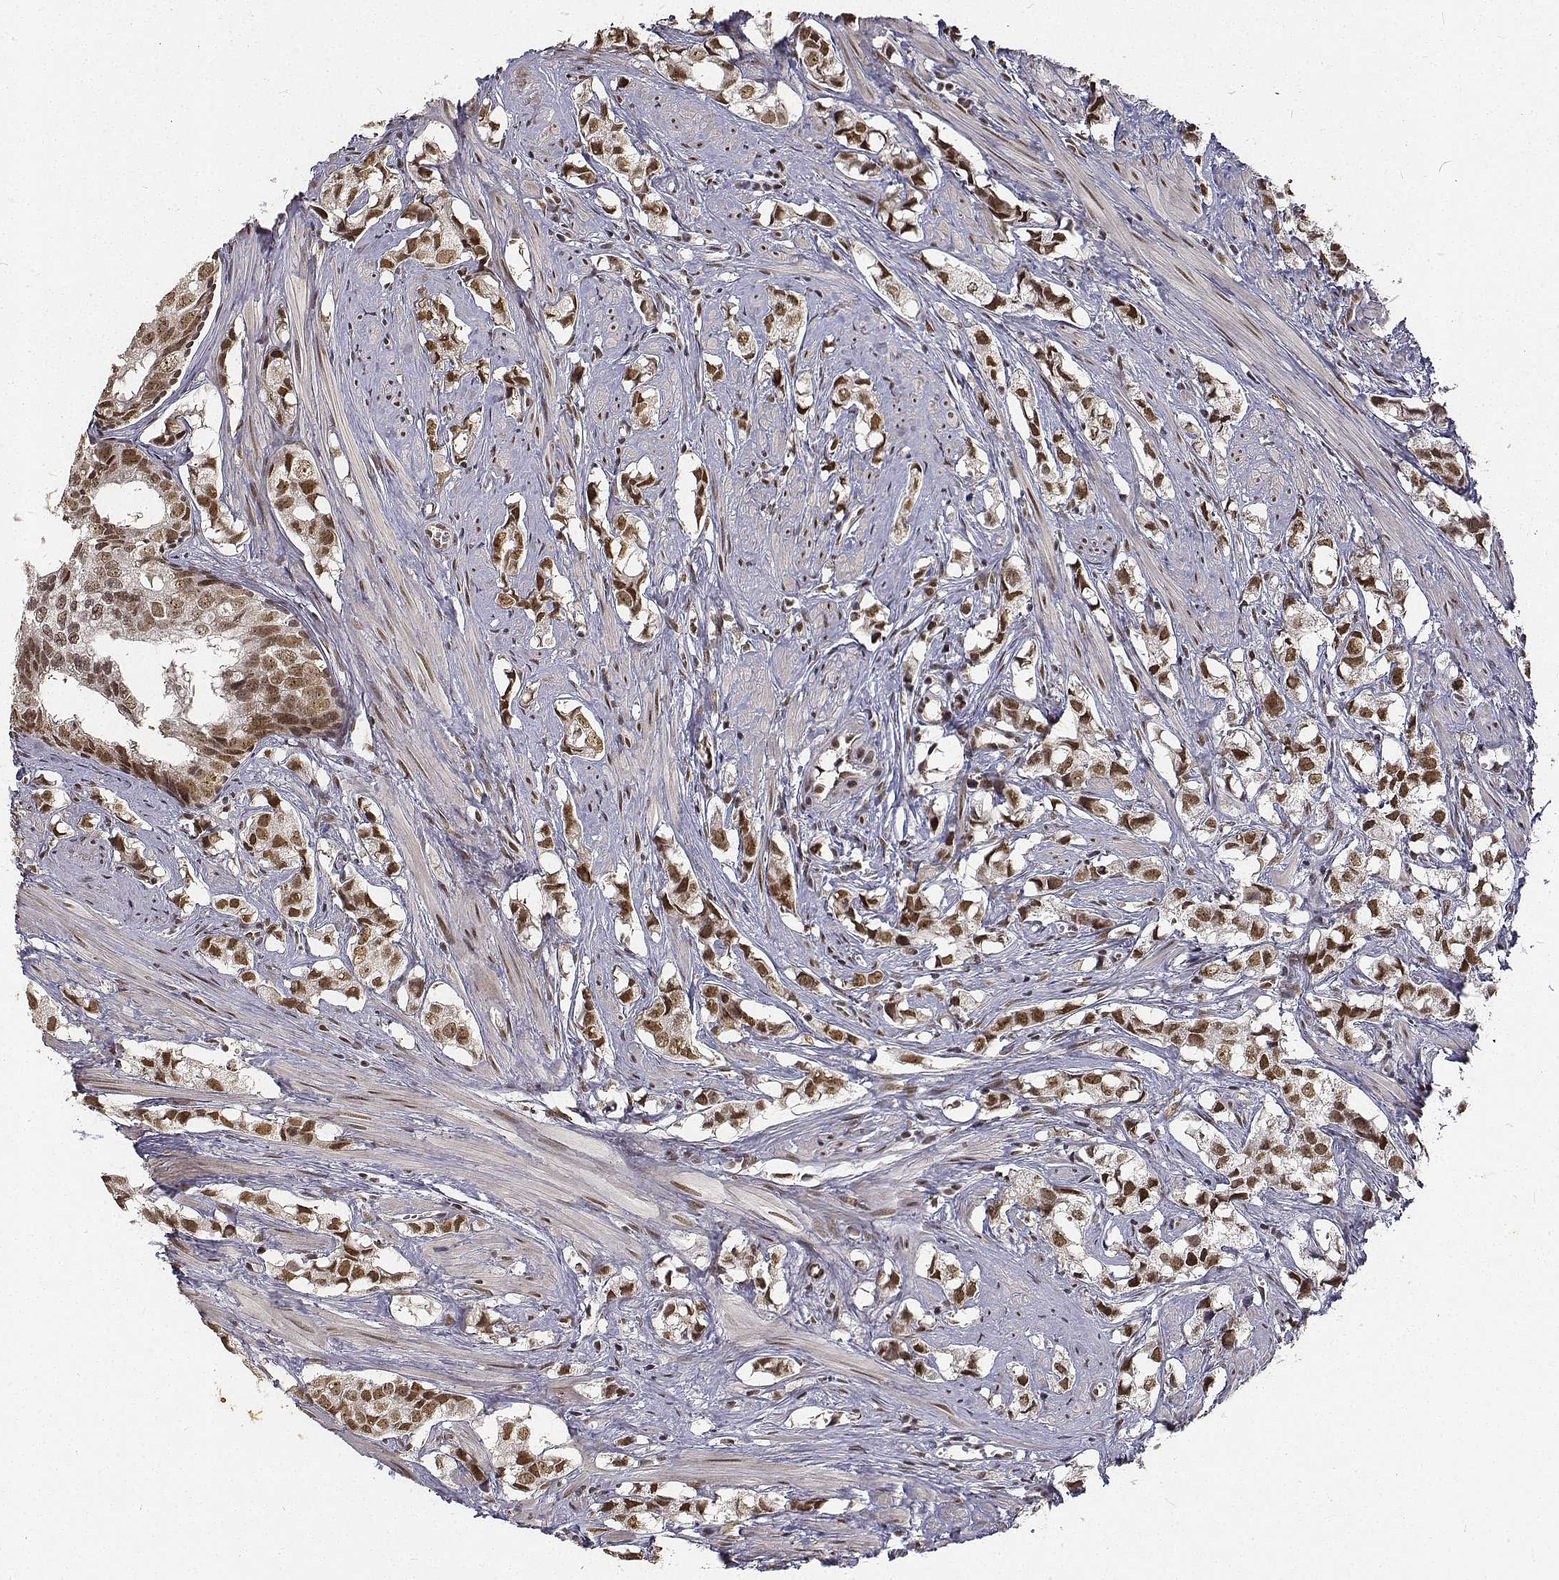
{"staining": {"intensity": "moderate", "quantity": ">75%", "location": "nuclear"}, "tissue": "prostate cancer", "cell_type": "Tumor cells", "image_type": "cancer", "snomed": [{"axis": "morphology", "description": "Adenocarcinoma, High grade"}, {"axis": "topography", "description": "Prostate"}], "caption": "A brown stain highlights moderate nuclear staining of a protein in human prostate adenocarcinoma (high-grade) tumor cells. Nuclei are stained in blue.", "gene": "ATRX", "patient": {"sex": "male", "age": 58}}